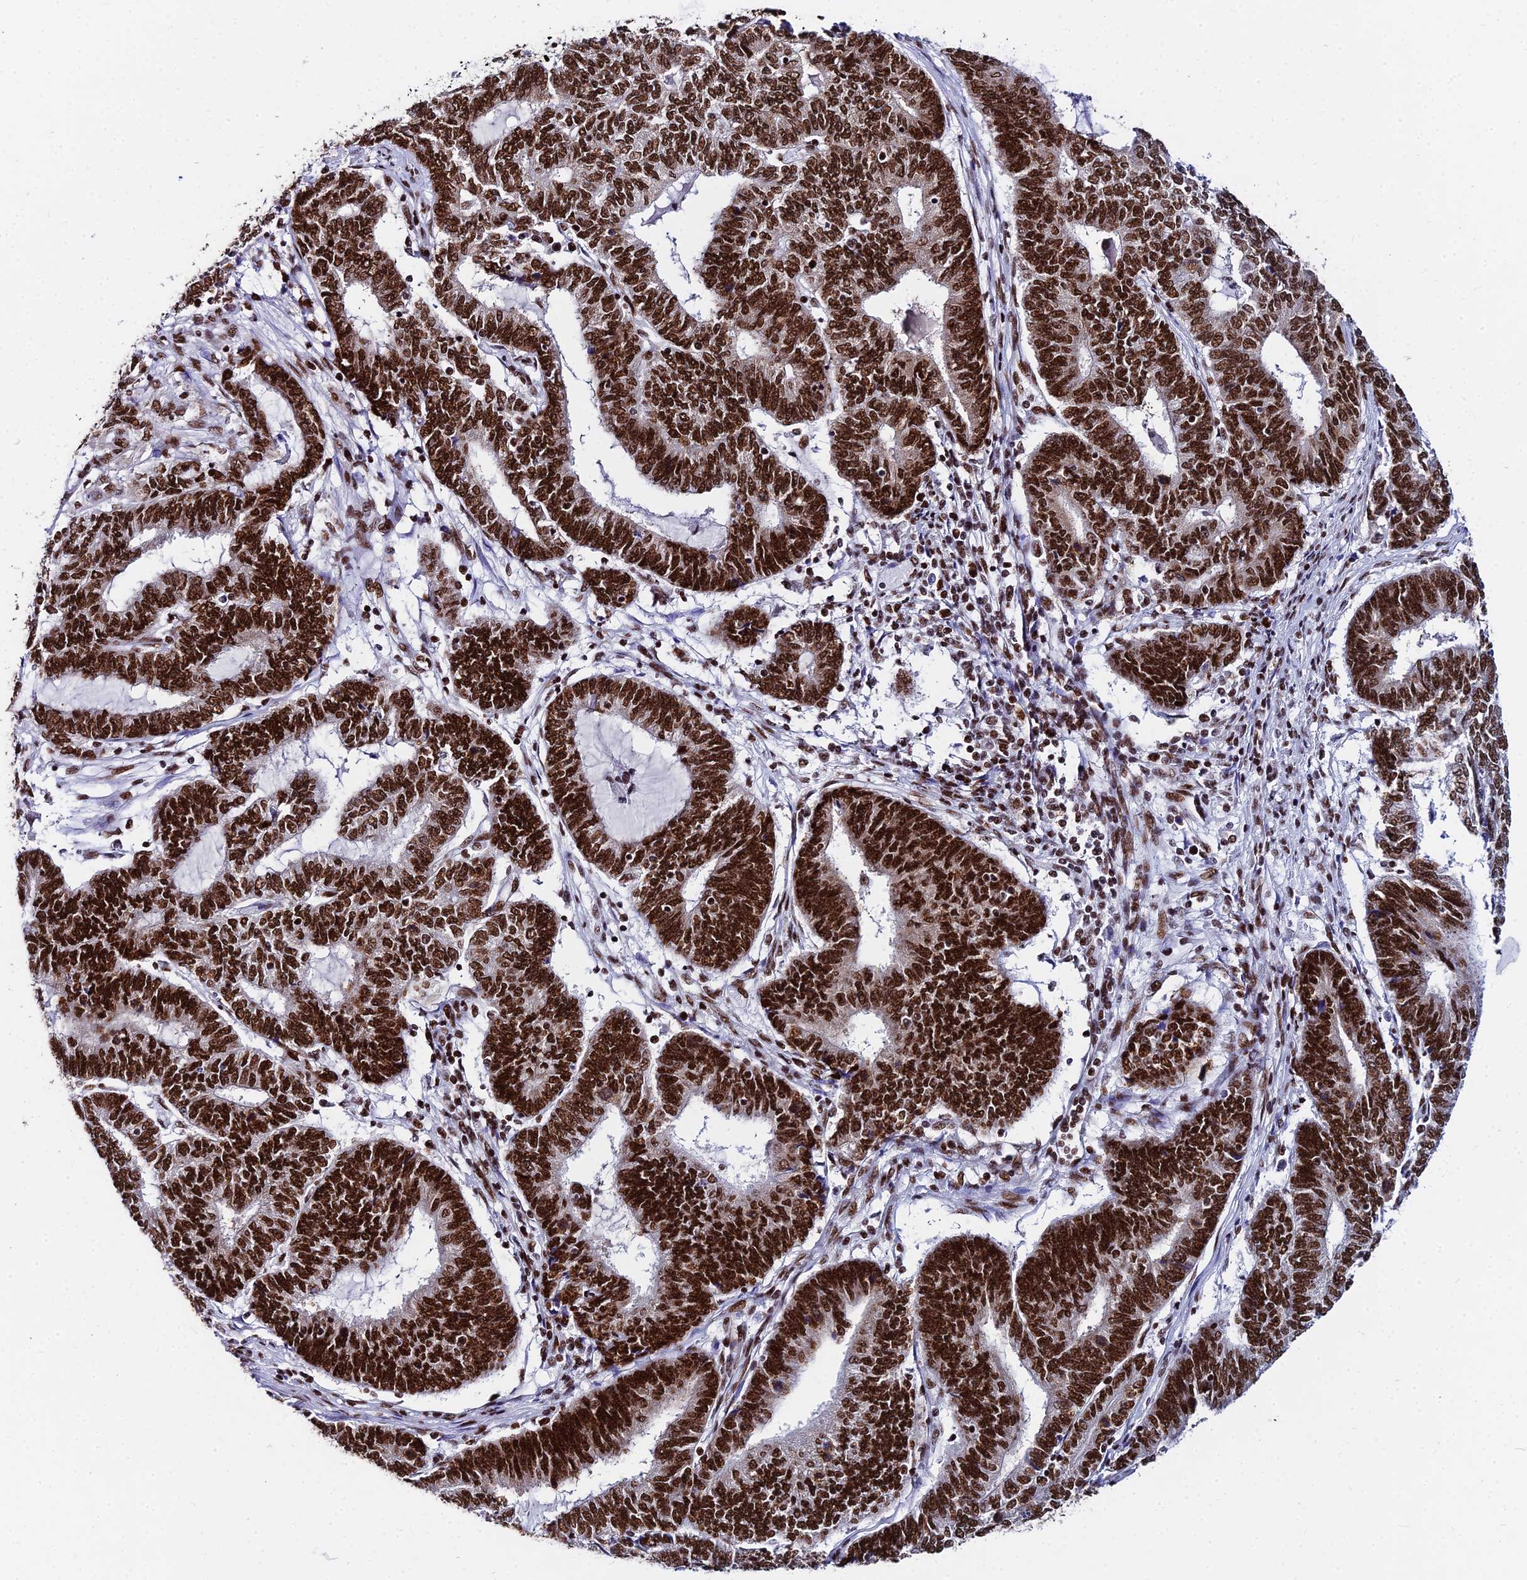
{"staining": {"intensity": "strong", "quantity": ">75%", "location": "nuclear"}, "tissue": "endometrial cancer", "cell_type": "Tumor cells", "image_type": "cancer", "snomed": [{"axis": "morphology", "description": "Adenocarcinoma, NOS"}, {"axis": "topography", "description": "Uterus"}, {"axis": "topography", "description": "Endometrium"}], "caption": "The image exhibits staining of adenocarcinoma (endometrial), revealing strong nuclear protein staining (brown color) within tumor cells. The staining was performed using DAB (3,3'-diaminobenzidine), with brown indicating positive protein expression. Nuclei are stained blue with hematoxylin.", "gene": "HNRNPH1", "patient": {"sex": "female", "age": 70}}